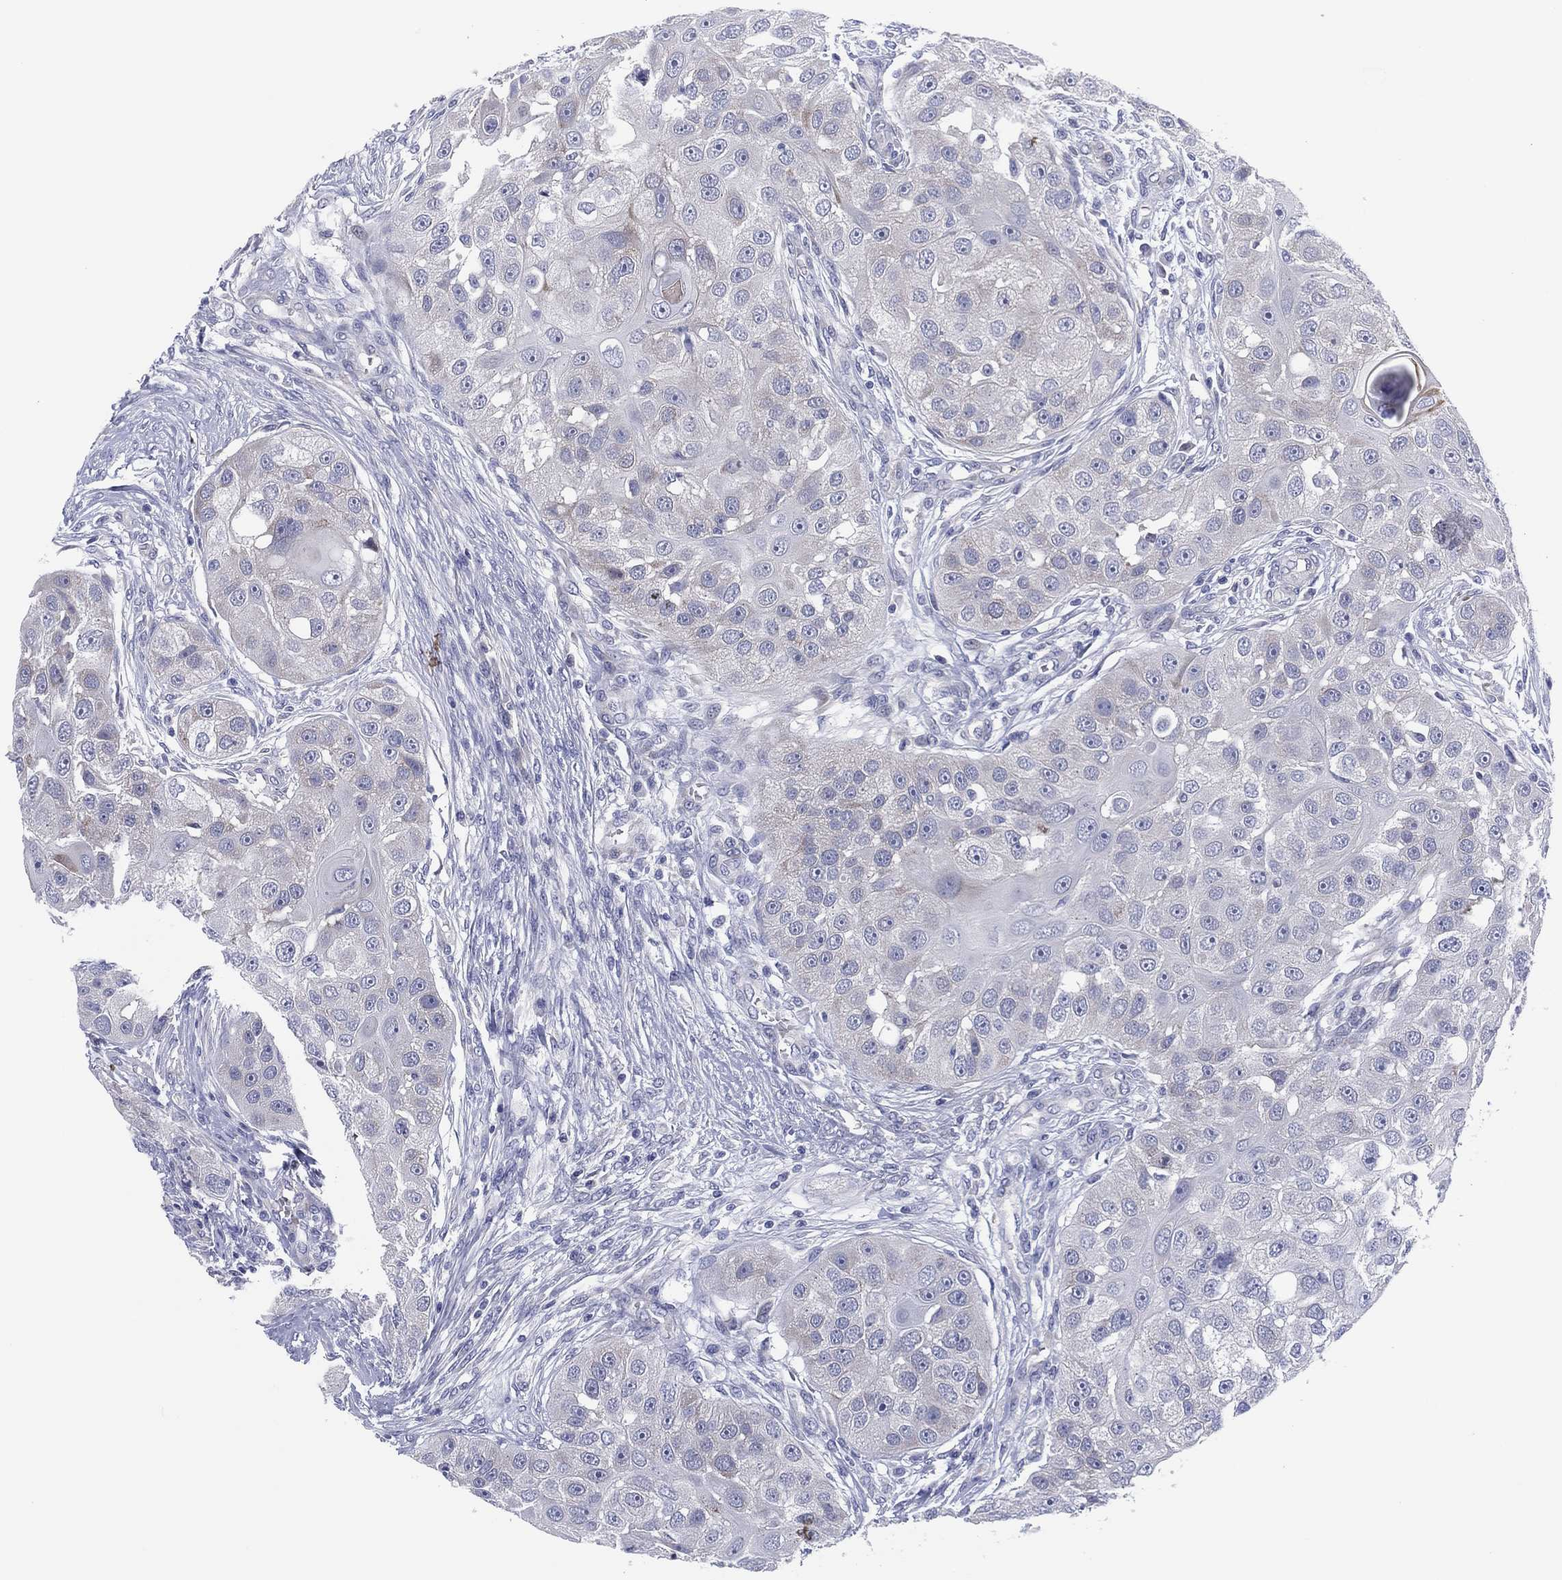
{"staining": {"intensity": "negative", "quantity": "none", "location": "none"}, "tissue": "head and neck cancer", "cell_type": "Tumor cells", "image_type": "cancer", "snomed": [{"axis": "morphology", "description": "Normal tissue, NOS"}, {"axis": "morphology", "description": "Squamous cell carcinoma, NOS"}, {"axis": "topography", "description": "Skeletal muscle"}, {"axis": "topography", "description": "Head-Neck"}], "caption": "Squamous cell carcinoma (head and neck) was stained to show a protein in brown. There is no significant positivity in tumor cells. (Stains: DAB (3,3'-diaminobenzidine) IHC with hematoxylin counter stain, Microscopy: brightfield microscopy at high magnification).", "gene": "HEATR4", "patient": {"sex": "male", "age": 51}}